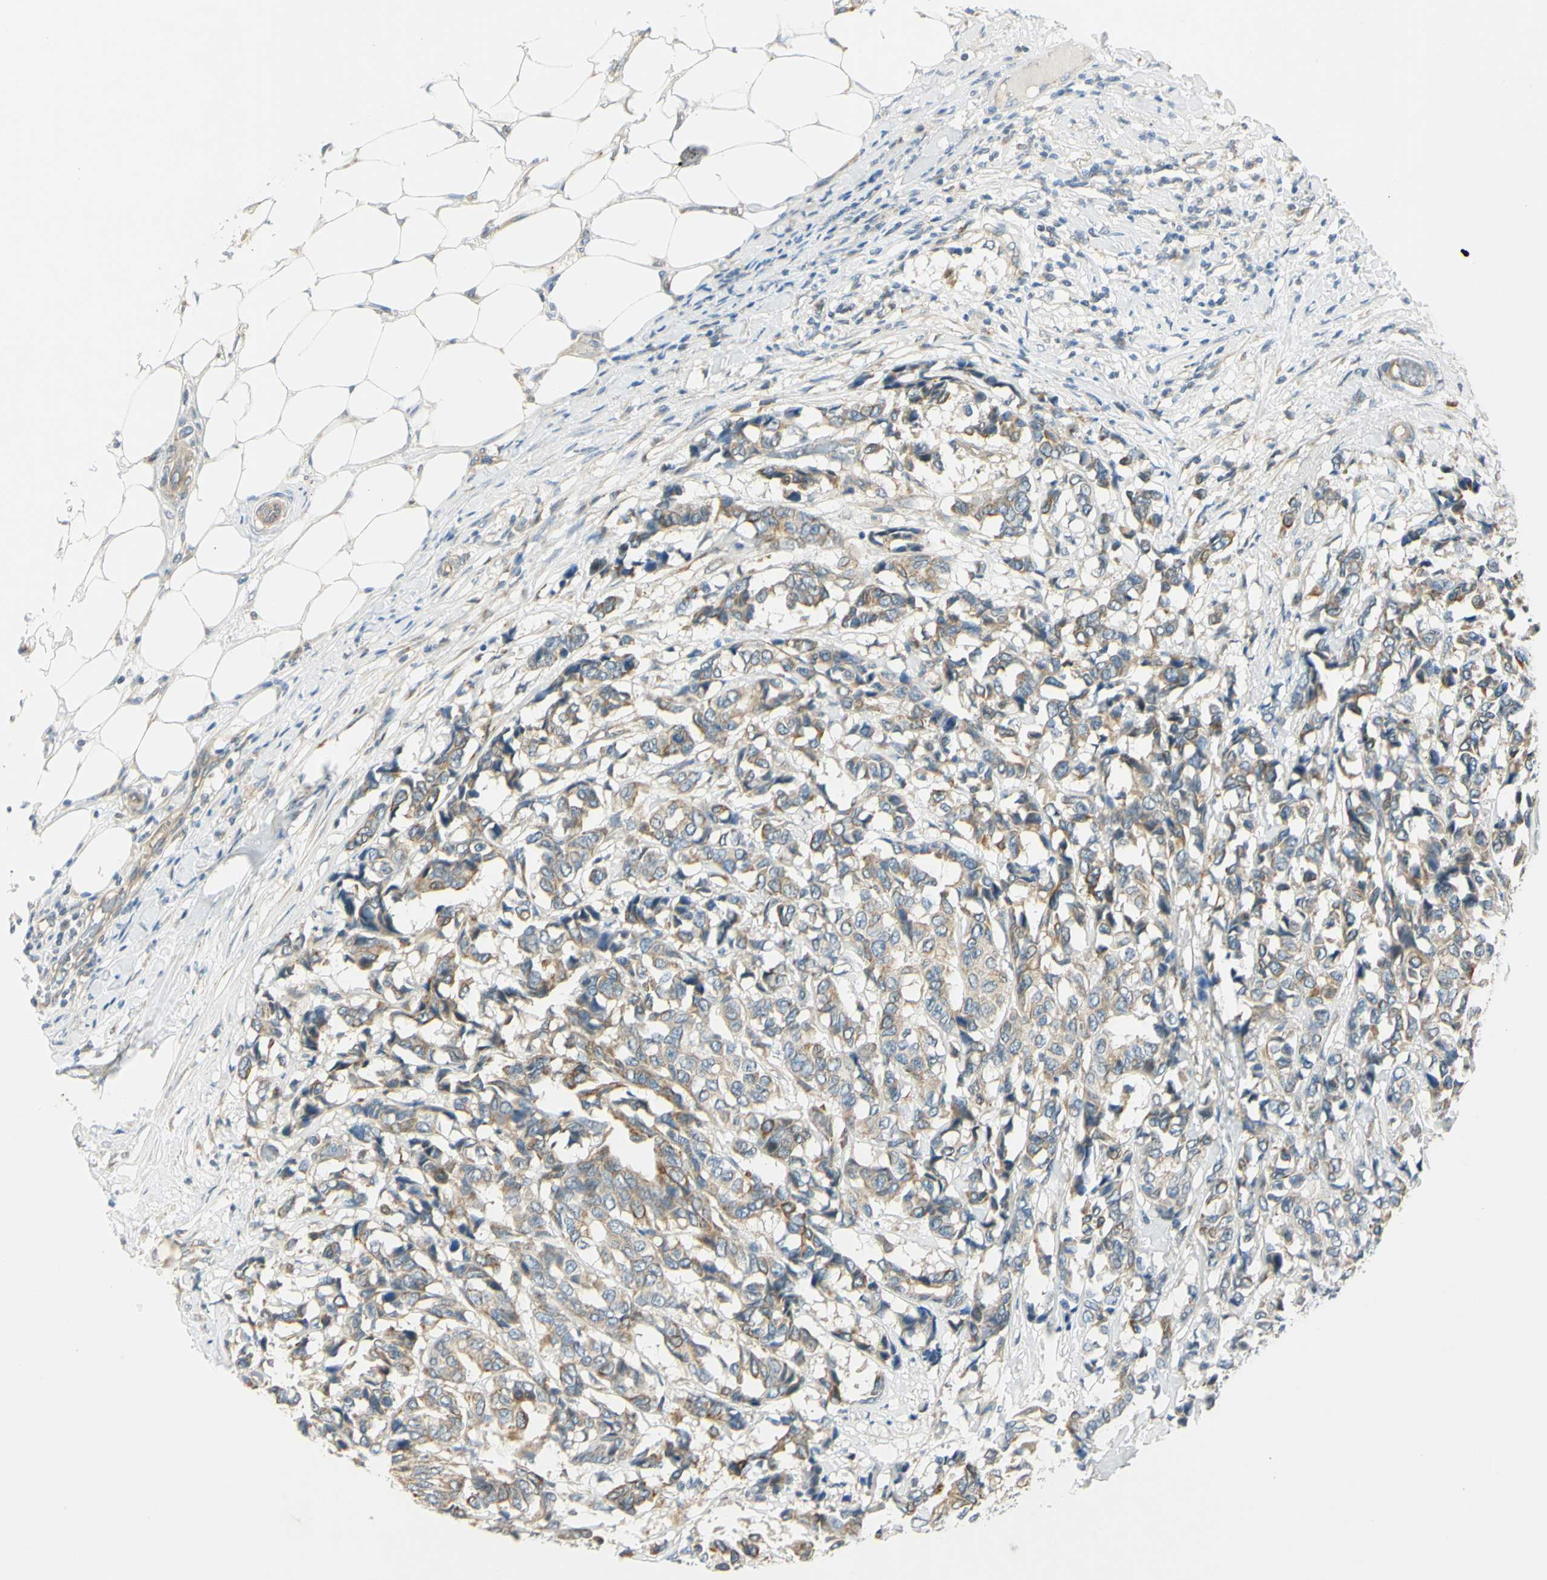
{"staining": {"intensity": "moderate", "quantity": "<25%", "location": "cytoplasmic/membranous"}, "tissue": "breast cancer", "cell_type": "Tumor cells", "image_type": "cancer", "snomed": [{"axis": "morphology", "description": "Duct carcinoma"}, {"axis": "topography", "description": "Breast"}], "caption": "DAB immunohistochemical staining of intraductal carcinoma (breast) reveals moderate cytoplasmic/membranous protein staining in approximately <25% of tumor cells.", "gene": "LAMA3", "patient": {"sex": "female", "age": 87}}